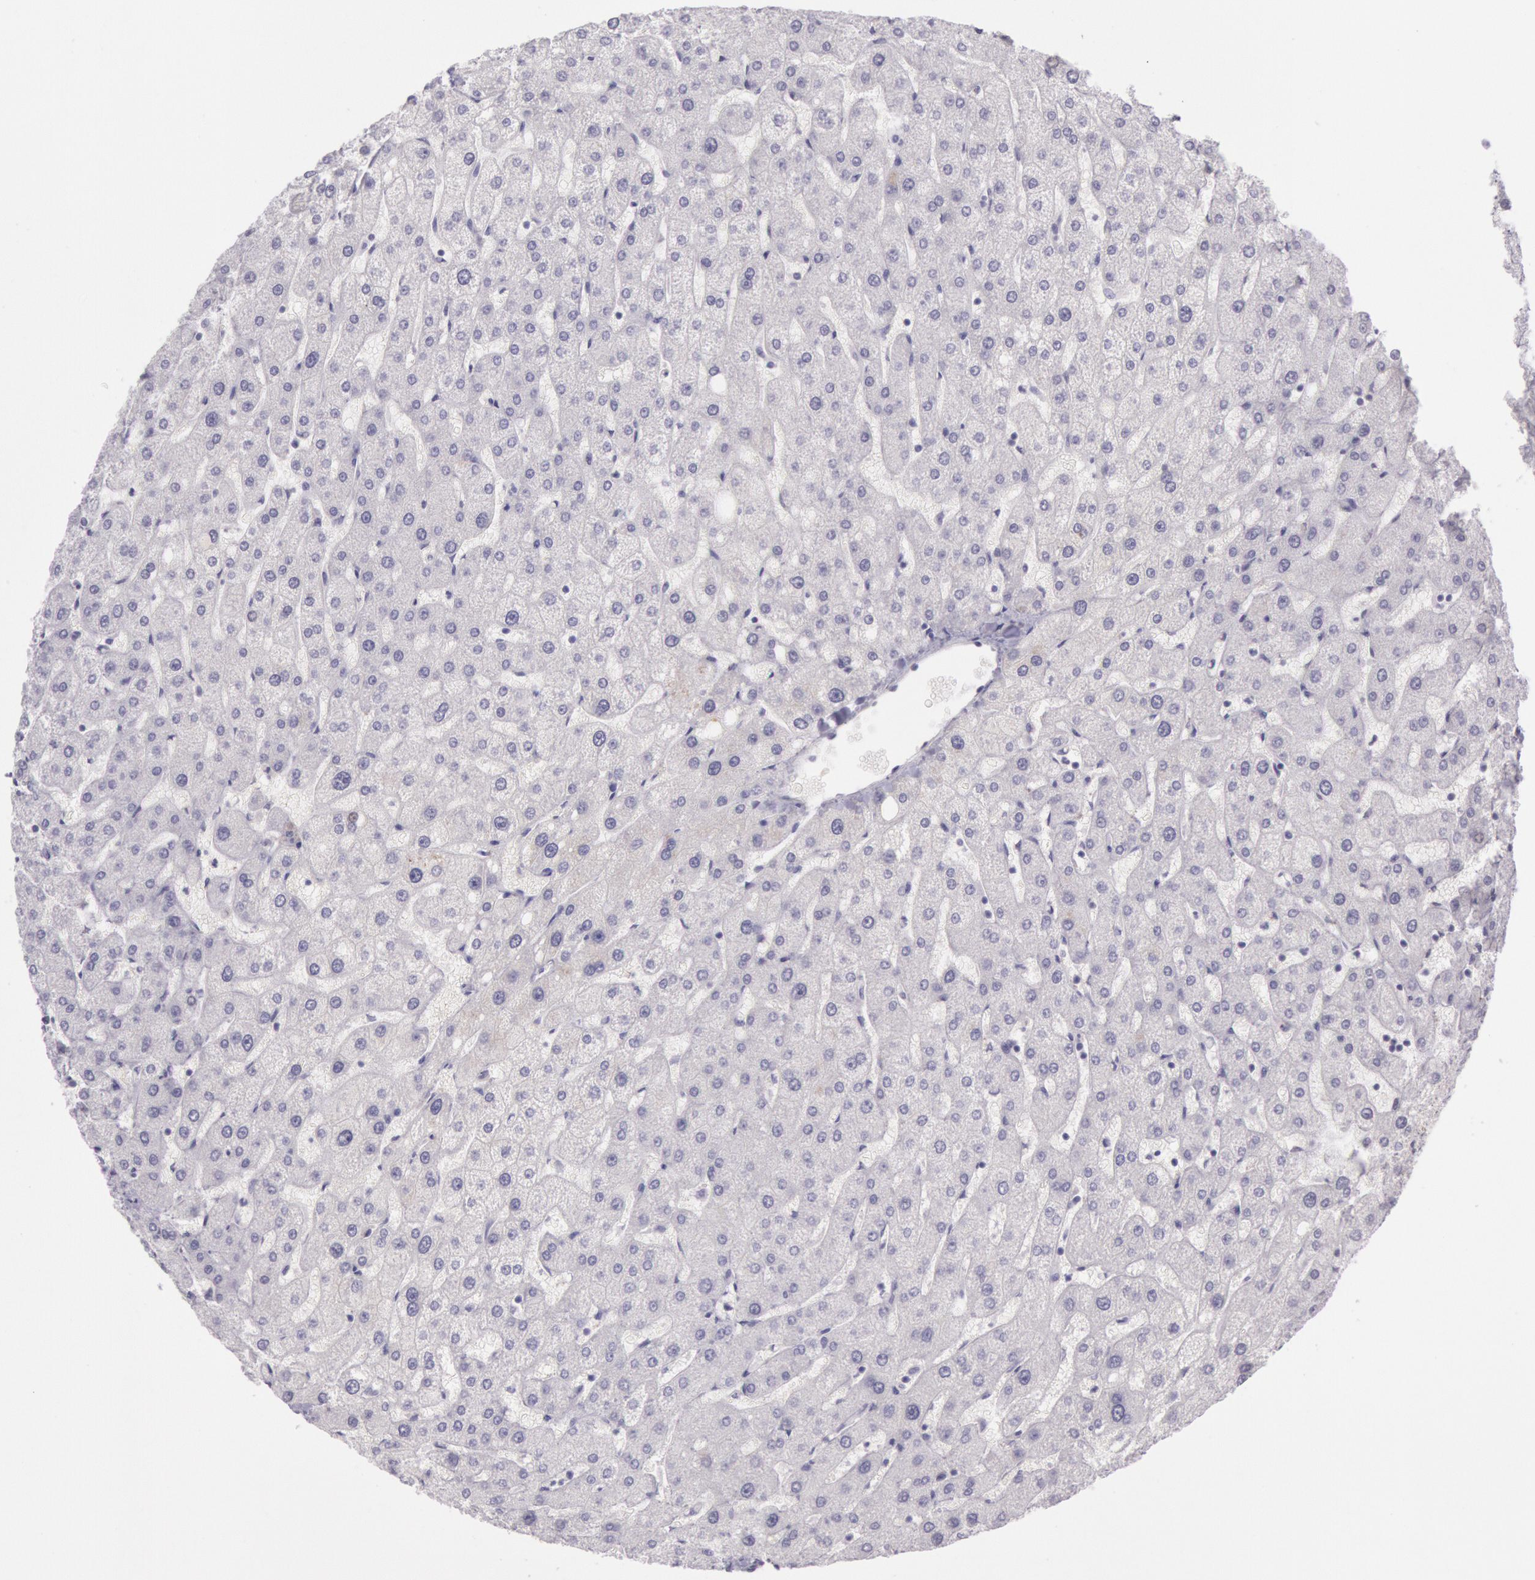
{"staining": {"intensity": "negative", "quantity": "none", "location": "none"}, "tissue": "liver", "cell_type": "Cholangiocytes", "image_type": "normal", "snomed": [{"axis": "morphology", "description": "Normal tissue, NOS"}, {"axis": "topography", "description": "Liver"}], "caption": "An immunohistochemistry (IHC) histopathology image of normal liver is shown. There is no staining in cholangiocytes of liver. Nuclei are stained in blue.", "gene": "CKB", "patient": {"sex": "male", "age": 67}}